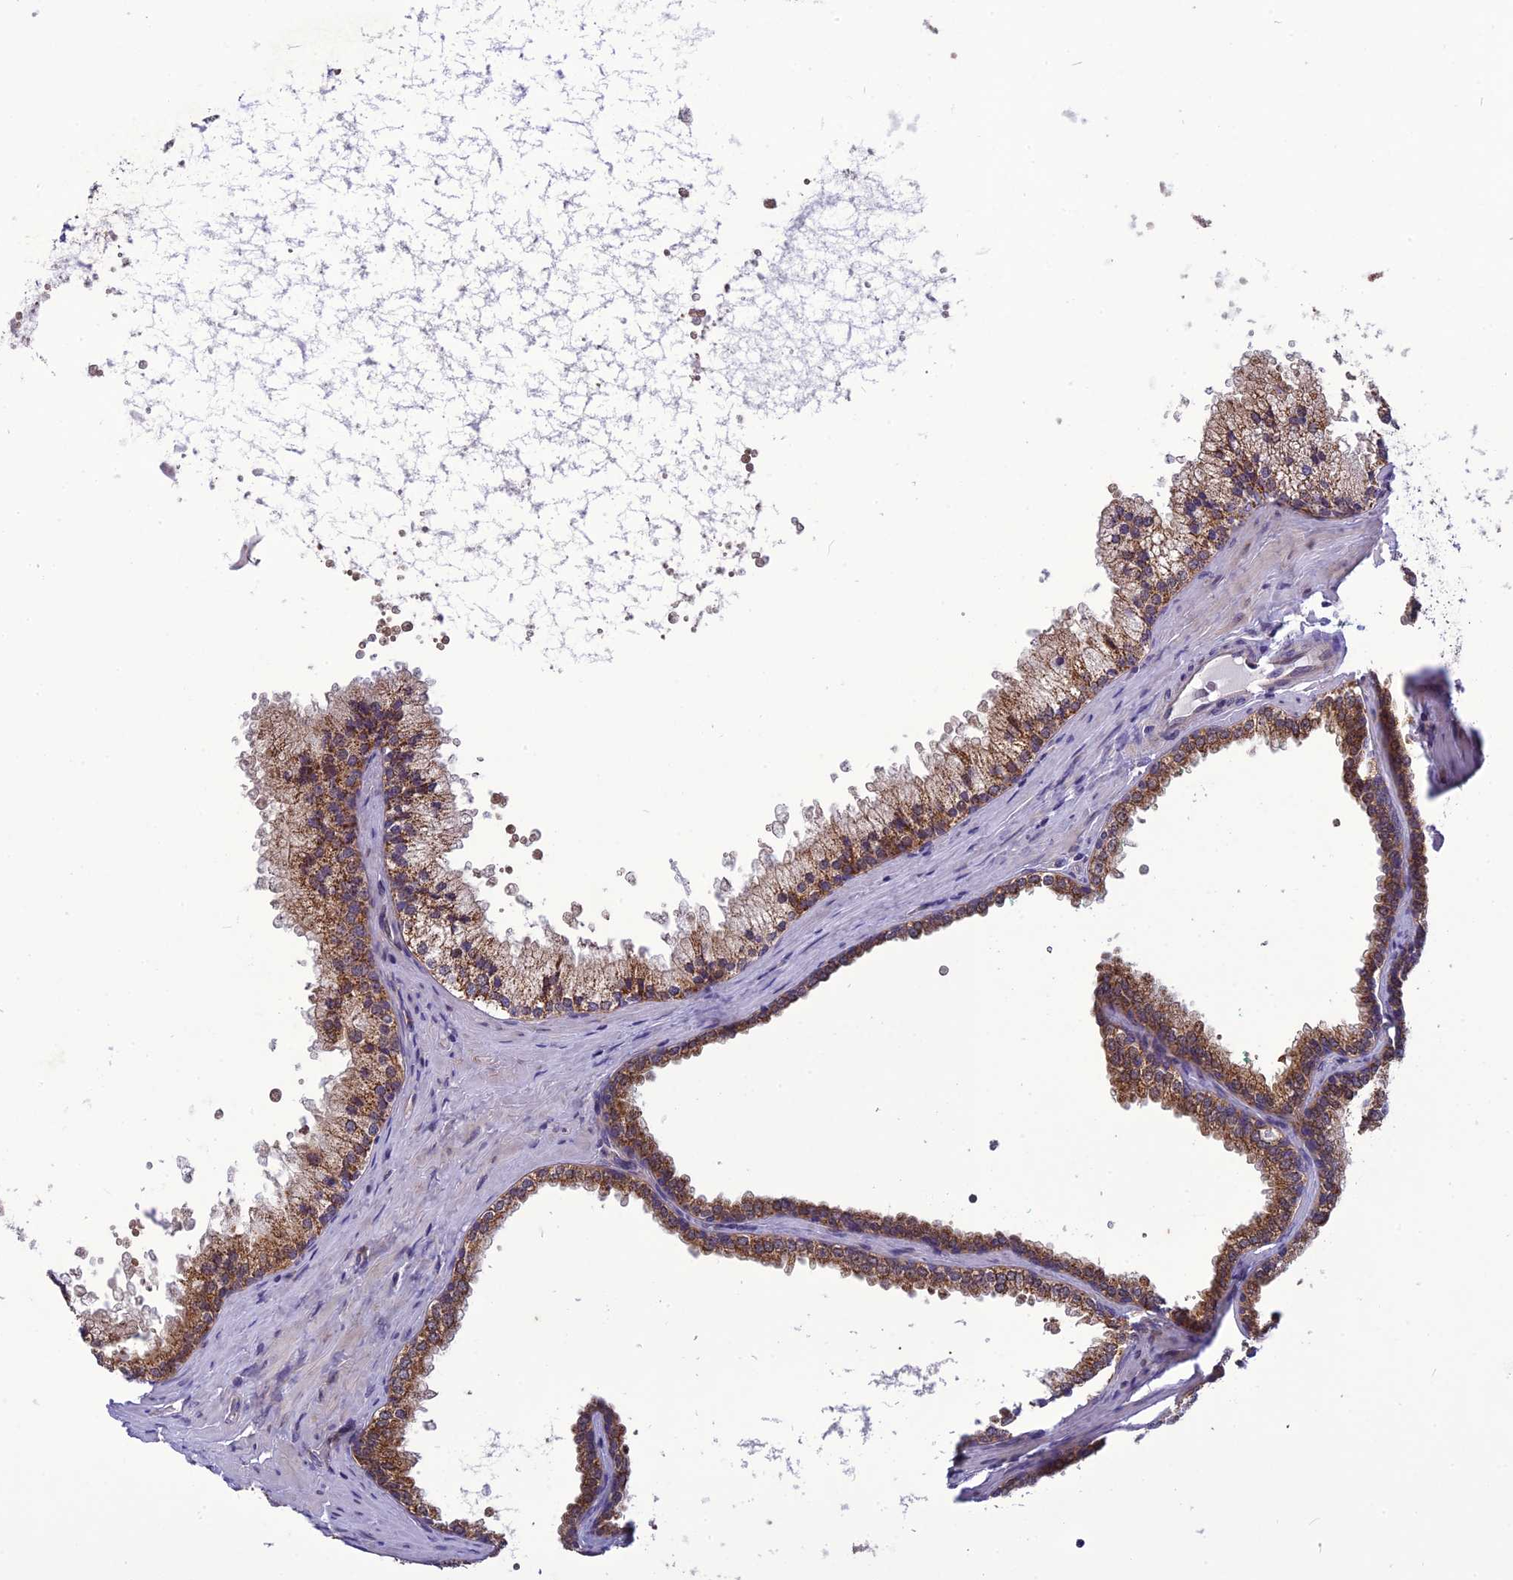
{"staining": {"intensity": "moderate", "quantity": ">75%", "location": "cytoplasmic/membranous"}, "tissue": "prostate", "cell_type": "Glandular cells", "image_type": "normal", "snomed": [{"axis": "morphology", "description": "Normal tissue, NOS"}, {"axis": "topography", "description": "Prostate"}], "caption": "IHC image of benign prostate stained for a protein (brown), which reveals medium levels of moderate cytoplasmic/membranous staining in about >75% of glandular cells.", "gene": "PSMF1", "patient": {"sex": "male", "age": 60}}